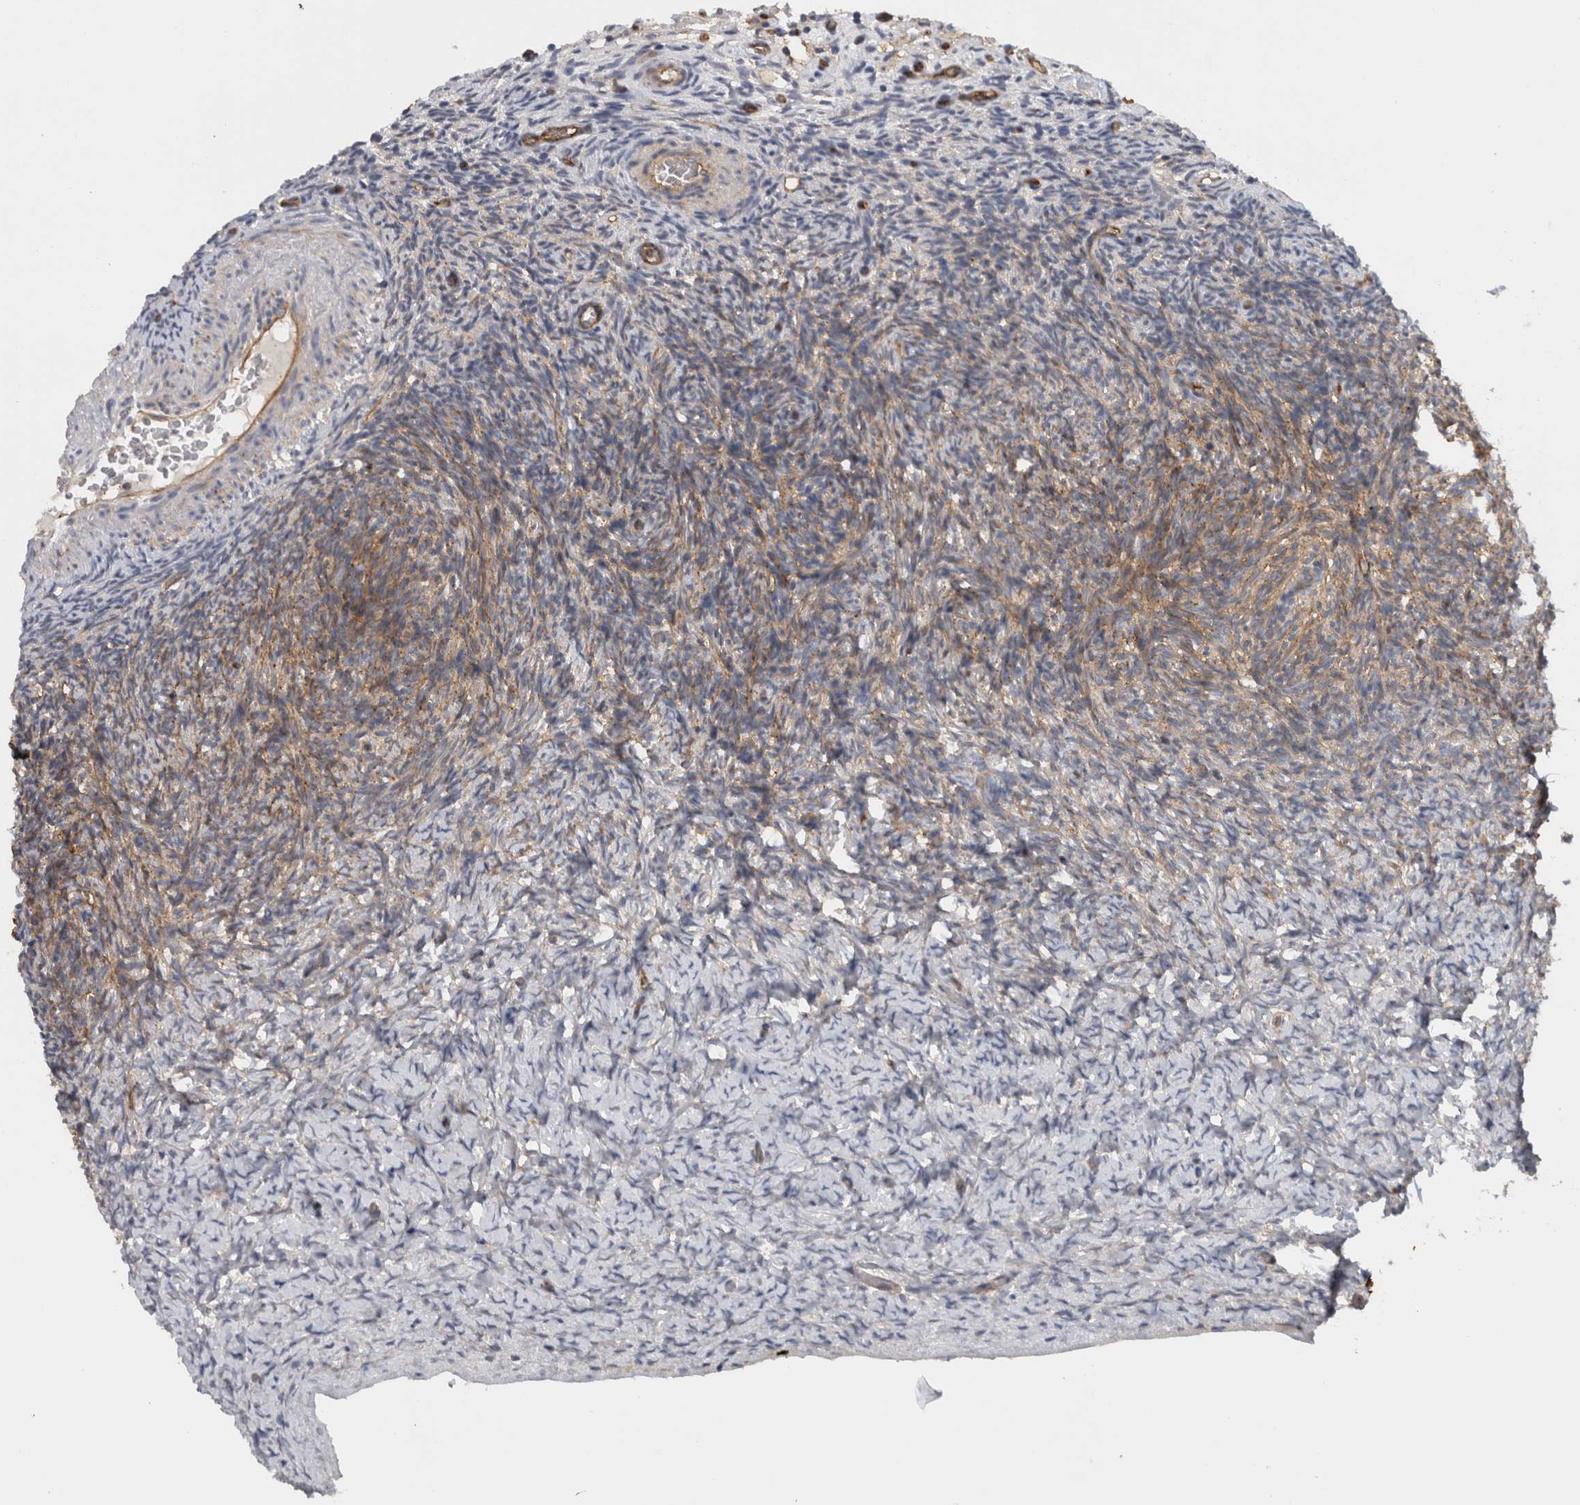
{"staining": {"intensity": "moderate", "quantity": ">75%", "location": "cytoplasmic/membranous"}, "tissue": "ovary", "cell_type": "Follicle cells", "image_type": "normal", "snomed": [{"axis": "morphology", "description": "Normal tissue, NOS"}, {"axis": "topography", "description": "Ovary"}], "caption": "Immunohistochemistry (IHC) micrograph of normal ovary stained for a protein (brown), which shows medium levels of moderate cytoplasmic/membranous staining in about >75% of follicle cells.", "gene": "CD59", "patient": {"sex": "female", "age": 34}}